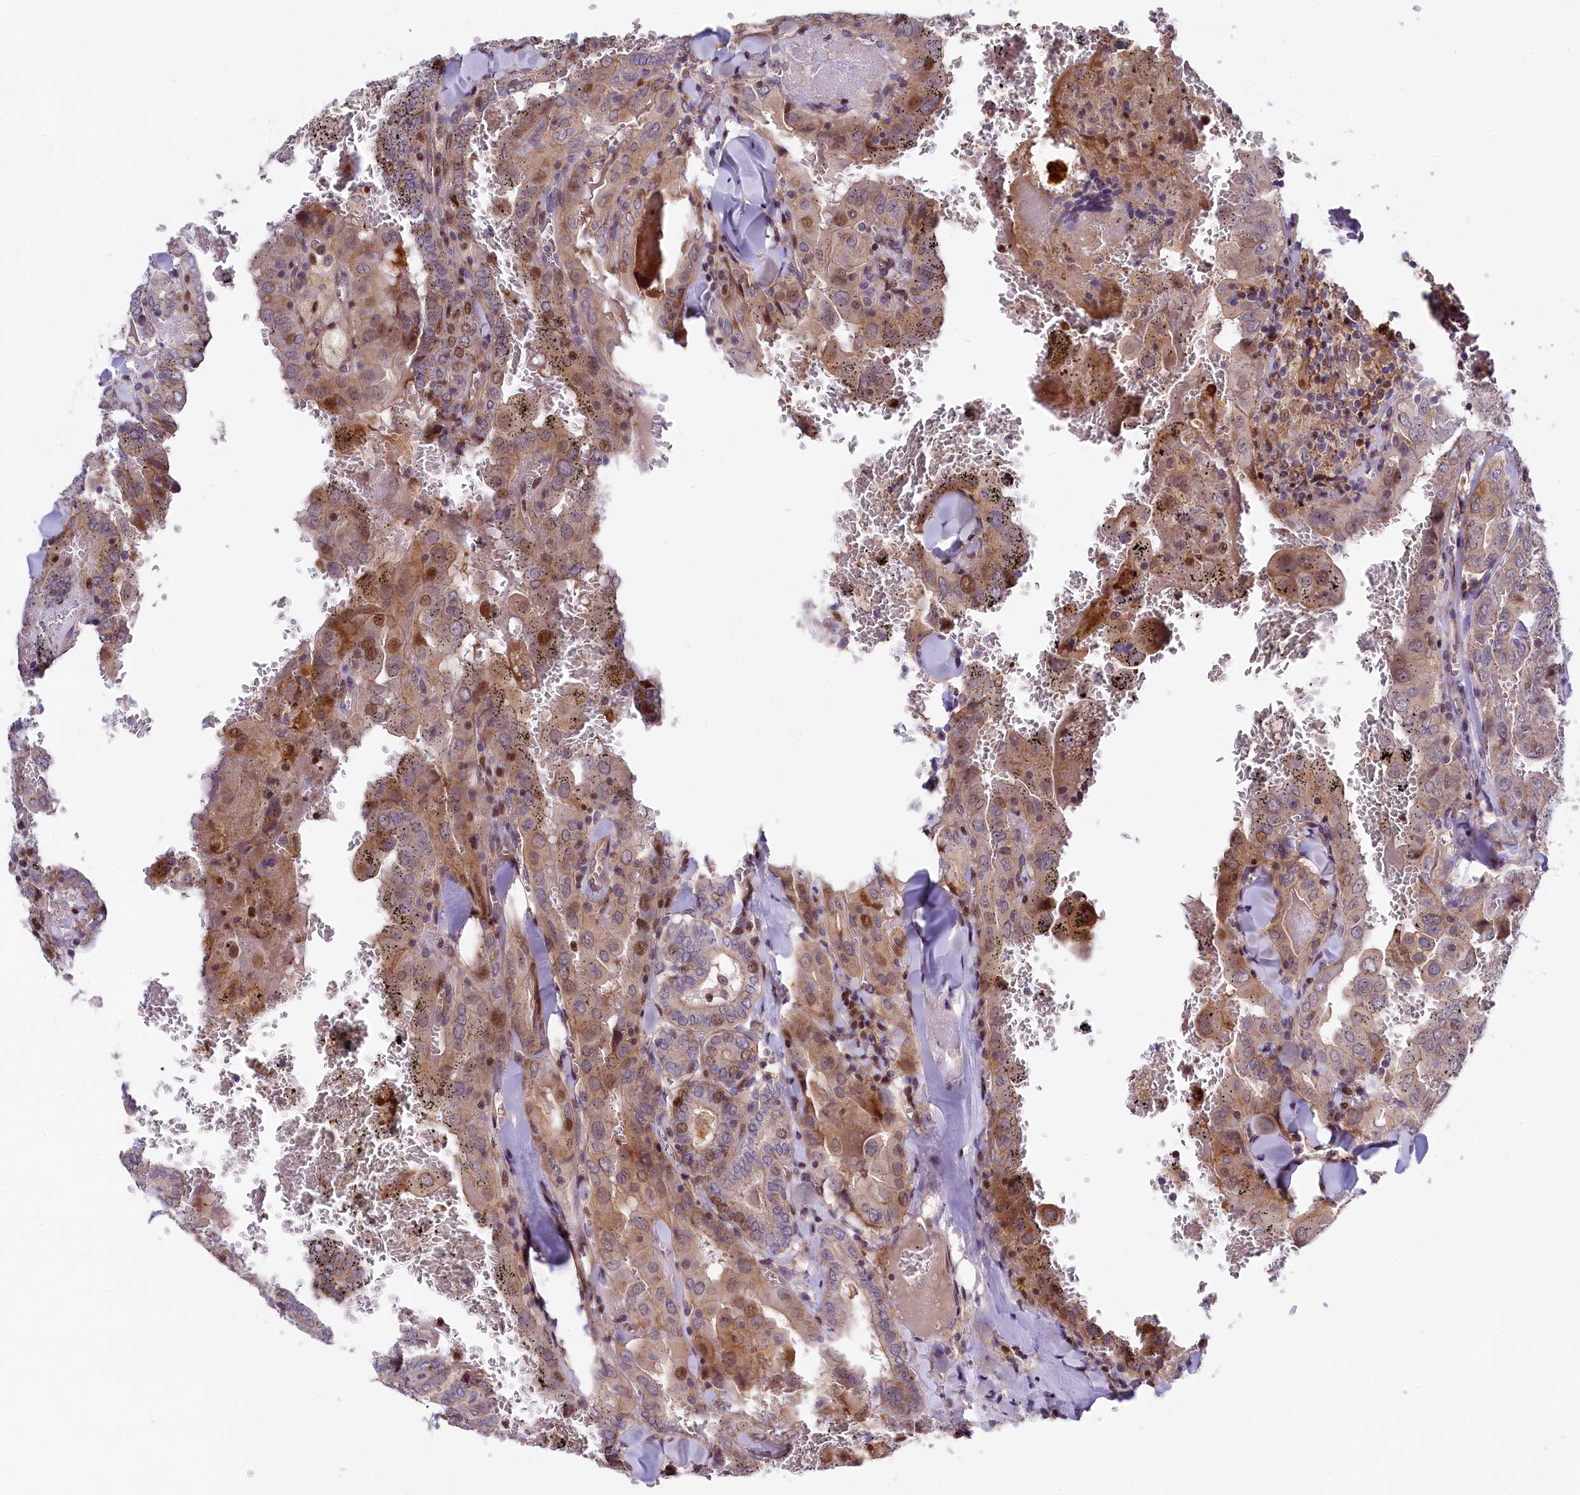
{"staining": {"intensity": "moderate", "quantity": "25%-75%", "location": "nuclear"}, "tissue": "thyroid cancer", "cell_type": "Tumor cells", "image_type": "cancer", "snomed": [{"axis": "morphology", "description": "Papillary adenocarcinoma, NOS"}, {"axis": "topography", "description": "Thyroid gland"}], "caption": "Approximately 25%-75% of tumor cells in human thyroid papillary adenocarcinoma reveal moderate nuclear protein expression as visualized by brown immunohistochemical staining.", "gene": "TGDS", "patient": {"sex": "female", "age": 72}}